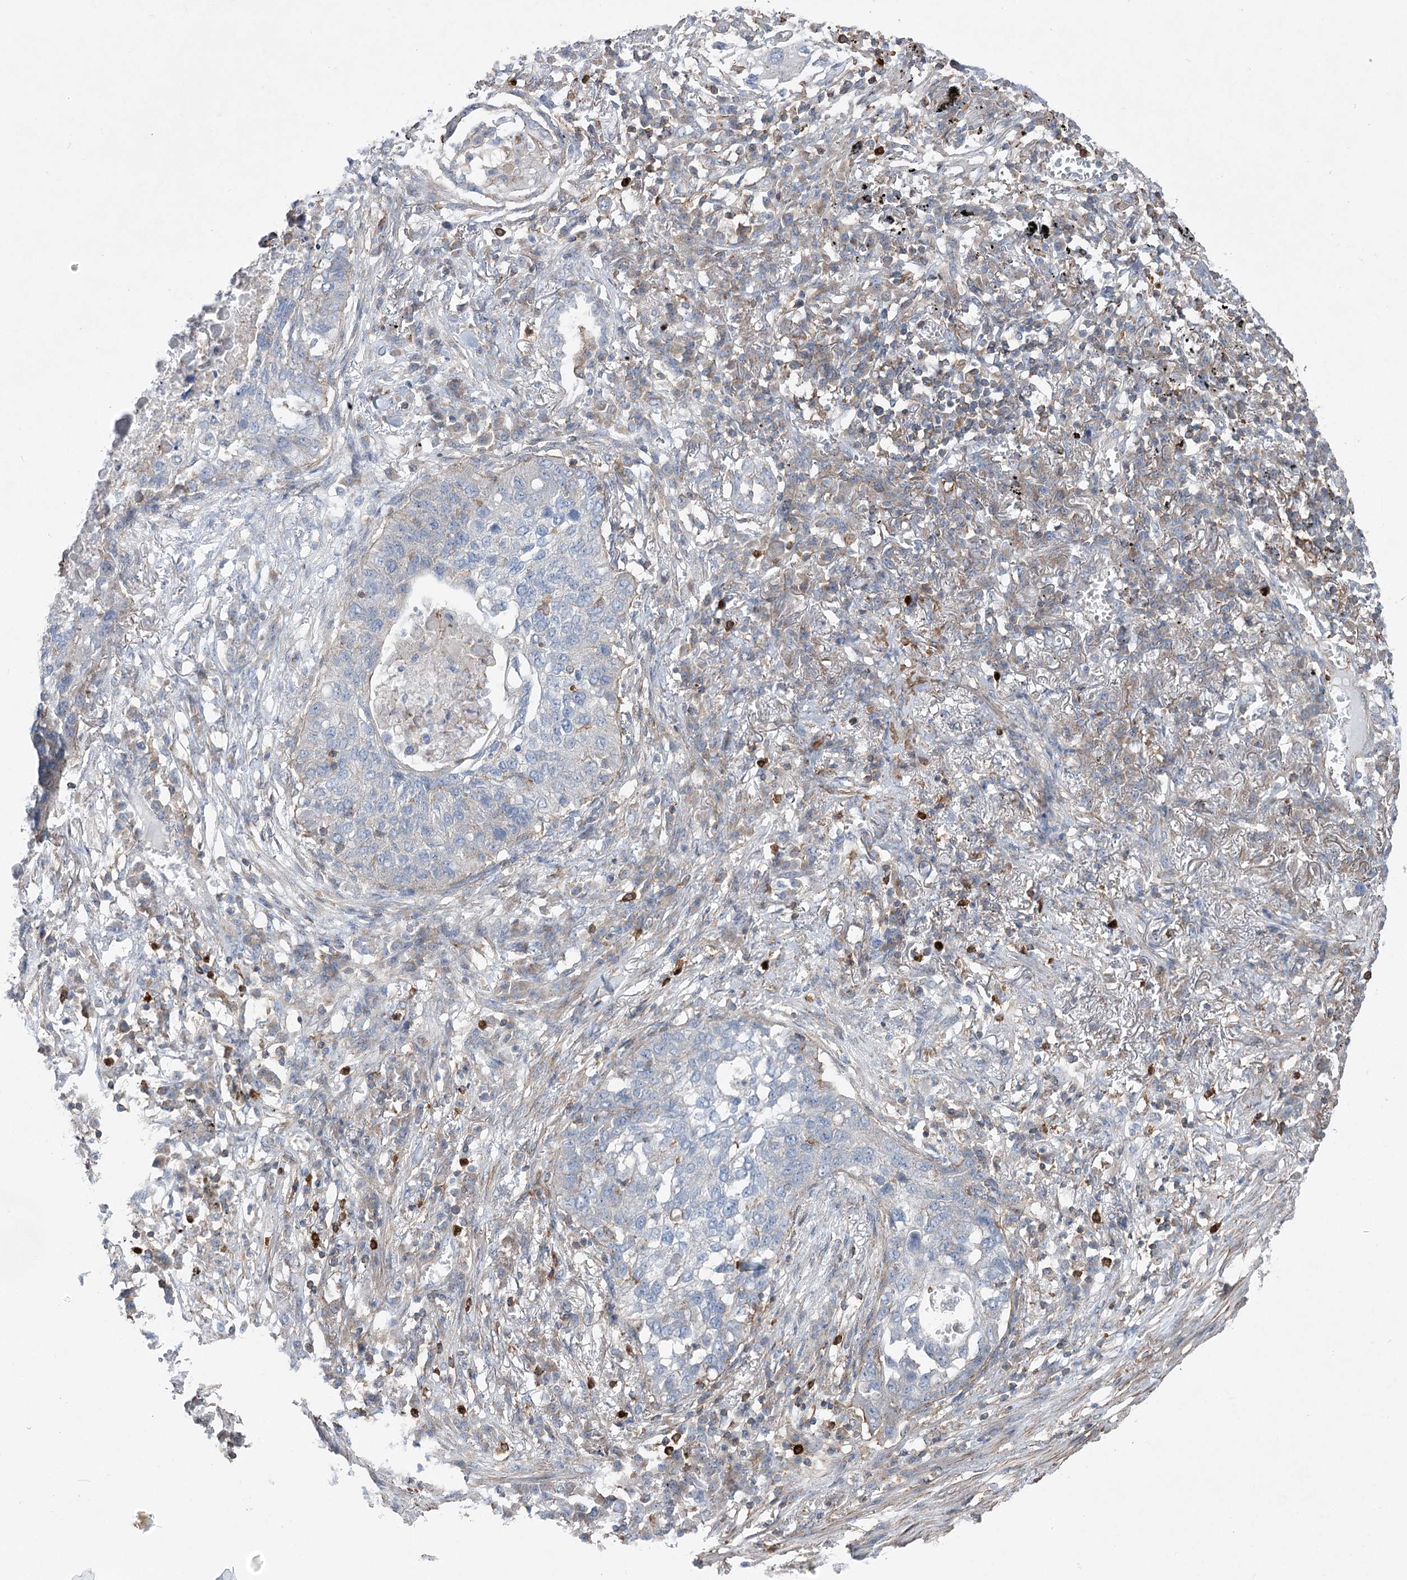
{"staining": {"intensity": "negative", "quantity": "none", "location": "none"}, "tissue": "lung cancer", "cell_type": "Tumor cells", "image_type": "cancer", "snomed": [{"axis": "morphology", "description": "Squamous cell carcinoma, NOS"}, {"axis": "topography", "description": "Lung"}], "caption": "DAB immunohistochemical staining of lung cancer (squamous cell carcinoma) shows no significant positivity in tumor cells.", "gene": "LARP1B", "patient": {"sex": "female", "age": 63}}